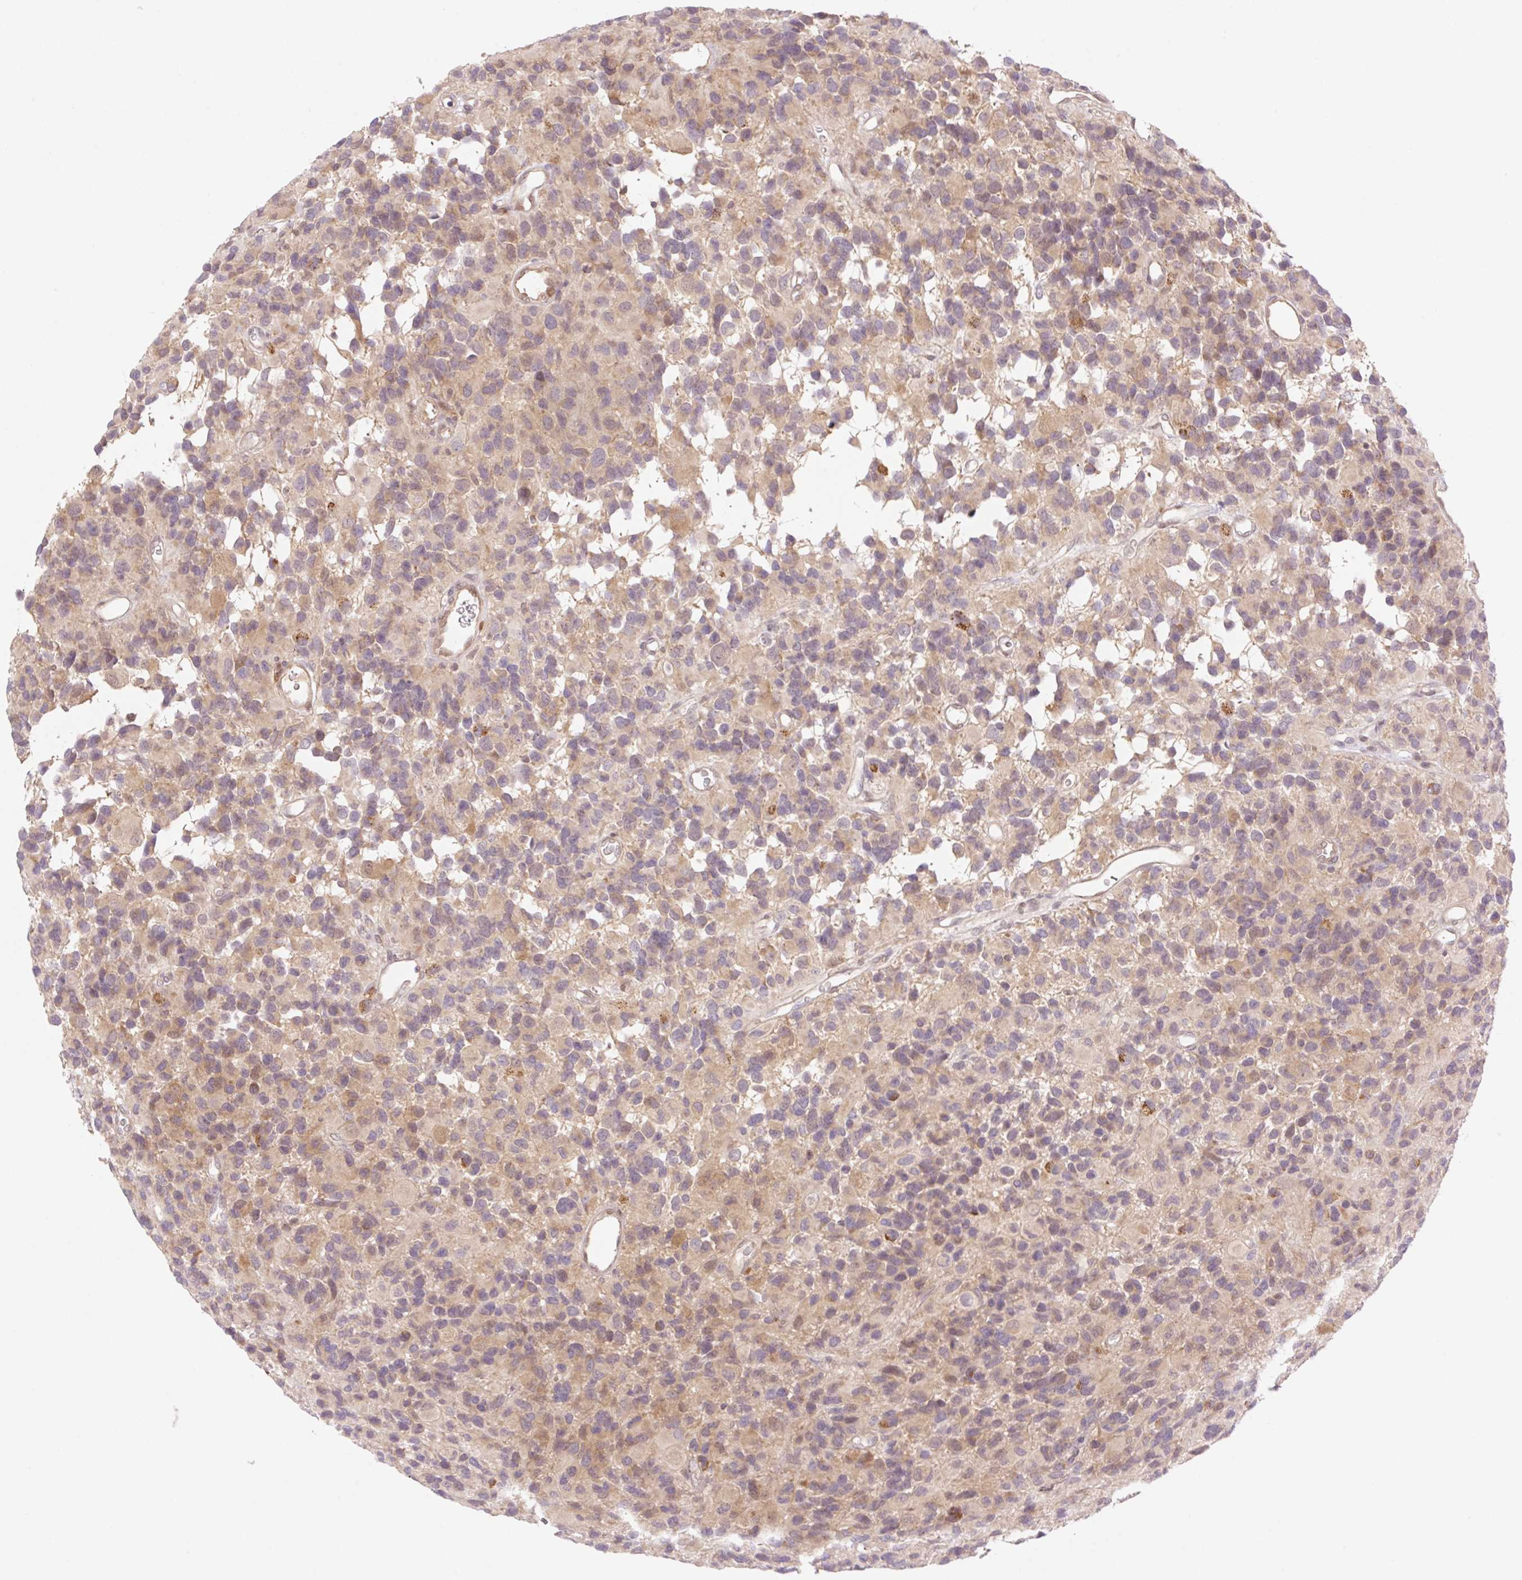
{"staining": {"intensity": "moderate", "quantity": "25%-75%", "location": "cytoplasmic/membranous"}, "tissue": "glioma", "cell_type": "Tumor cells", "image_type": "cancer", "snomed": [{"axis": "morphology", "description": "Glioma, malignant, High grade"}, {"axis": "topography", "description": "Brain"}], "caption": "A medium amount of moderate cytoplasmic/membranous staining is appreciated in about 25%-75% of tumor cells in malignant glioma (high-grade) tissue. (IHC, brightfield microscopy, high magnification).", "gene": "VPS25", "patient": {"sex": "male", "age": 77}}